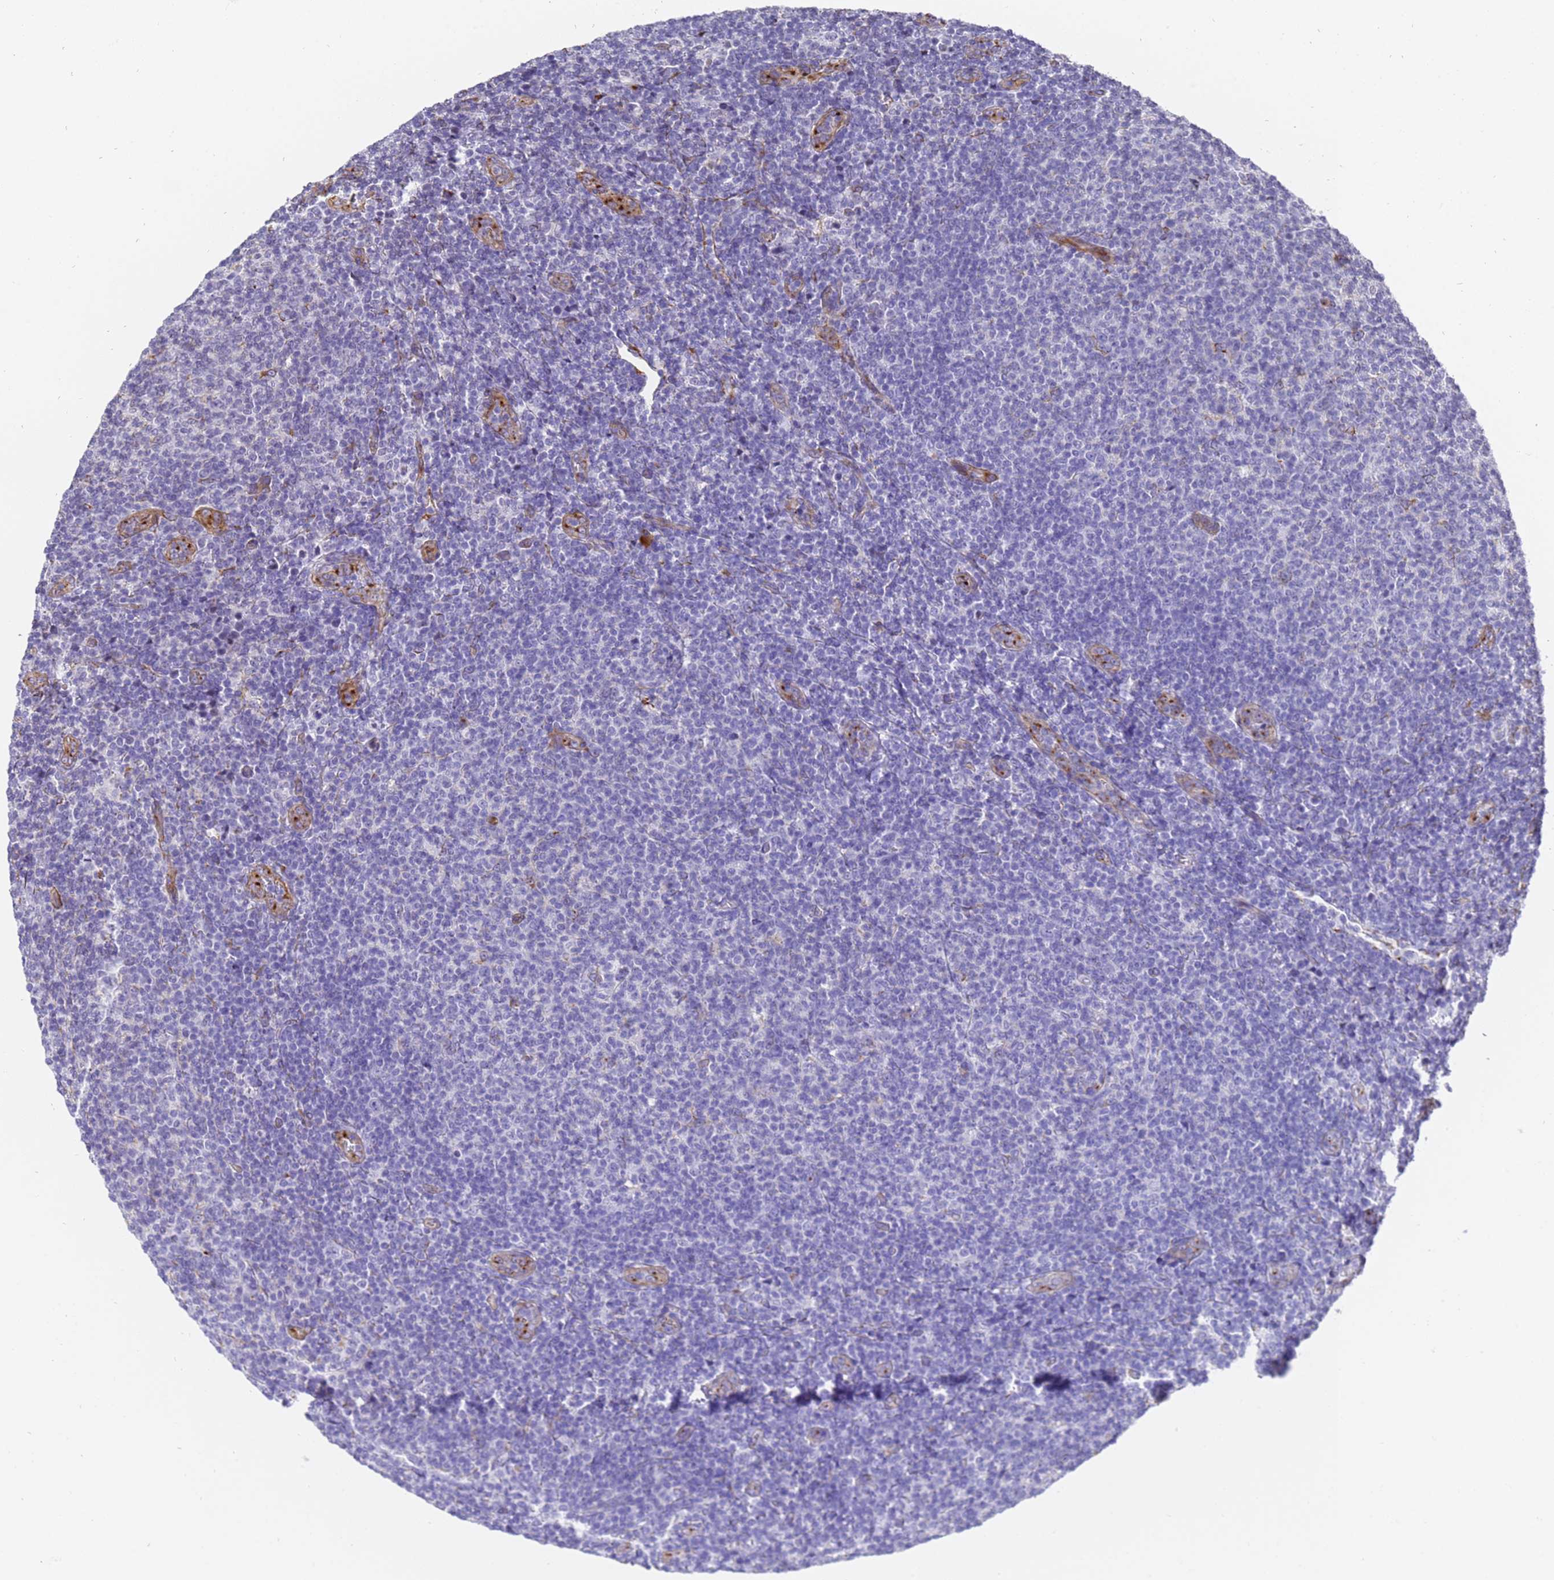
{"staining": {"intensity": "negative", "quantity": "none", "location": "none"}, "tissue": "lymphoma", "cell_type": "Tumor cells", "image_type": "cancer", "snomed": [{"axis": "morphology", "description": "Malignant lymphoma, non-Hodgkin's type, Low grade"}, {"axis": "topography", "description": "Lymph node"}], "caption": "Low-grade malignant lymphoma, non-Hodgkin's type was stained to show a protein in brown. There is no significant expression in tumor cells.", "gene": "IGFBP7", "patient": {"sex": "male", "age": 66}}